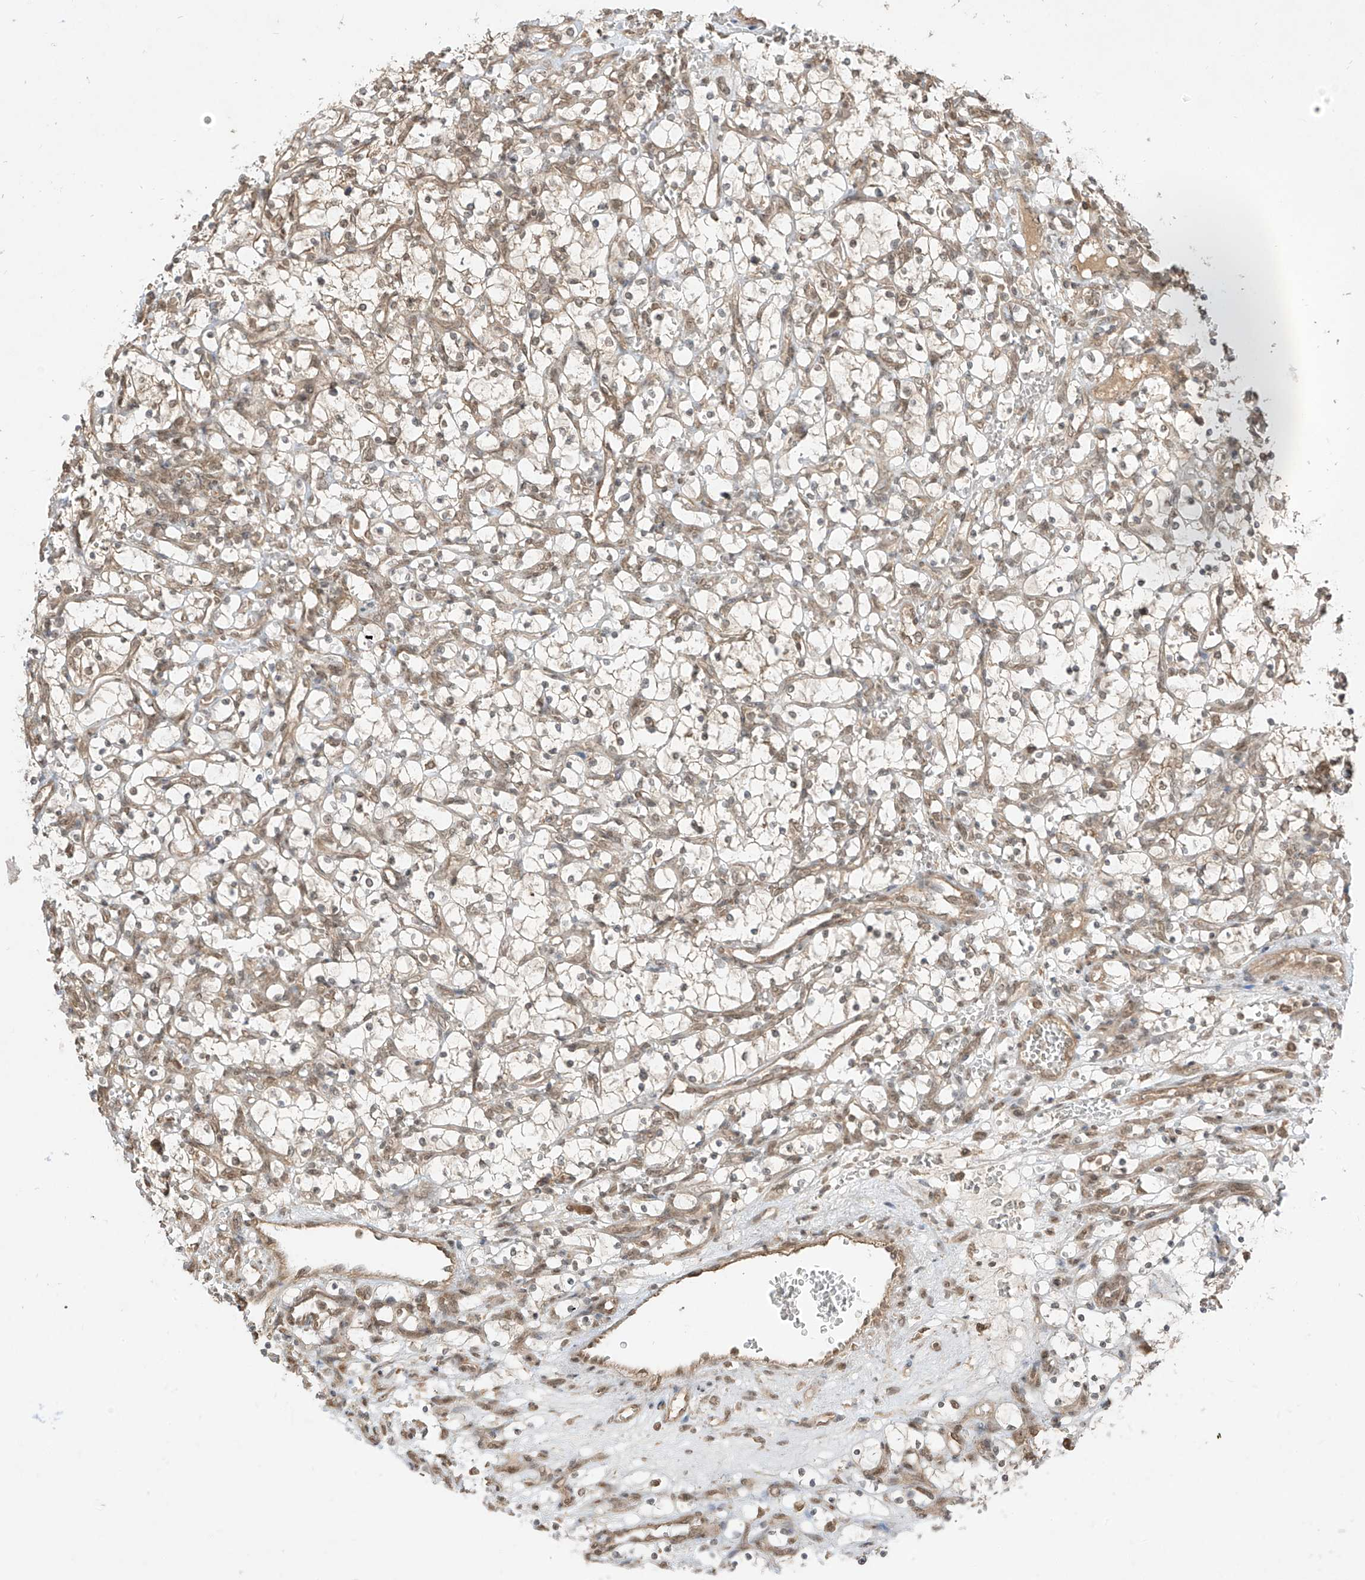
{"staining": {"intensity": "weak", "quantity": "<25%", "location": "nuclear"}, "tissue": "renal cancer", "cell_type": "Tumor cells", "image_type": "cancer", "snomed": [{"axis": "morphology", "description": "Adenocarcinoma, NOS"}, {"axis": "topography", "description": "Kidney"}], "caption": "An IHC histopathology image of renal cancer (adenocarcinoma) is shown. There is no staining in tumor cells of renal cancer (adenocarcinoma).", "gene": "LCOR", "patient": {"sex": "female", "age": 69}}